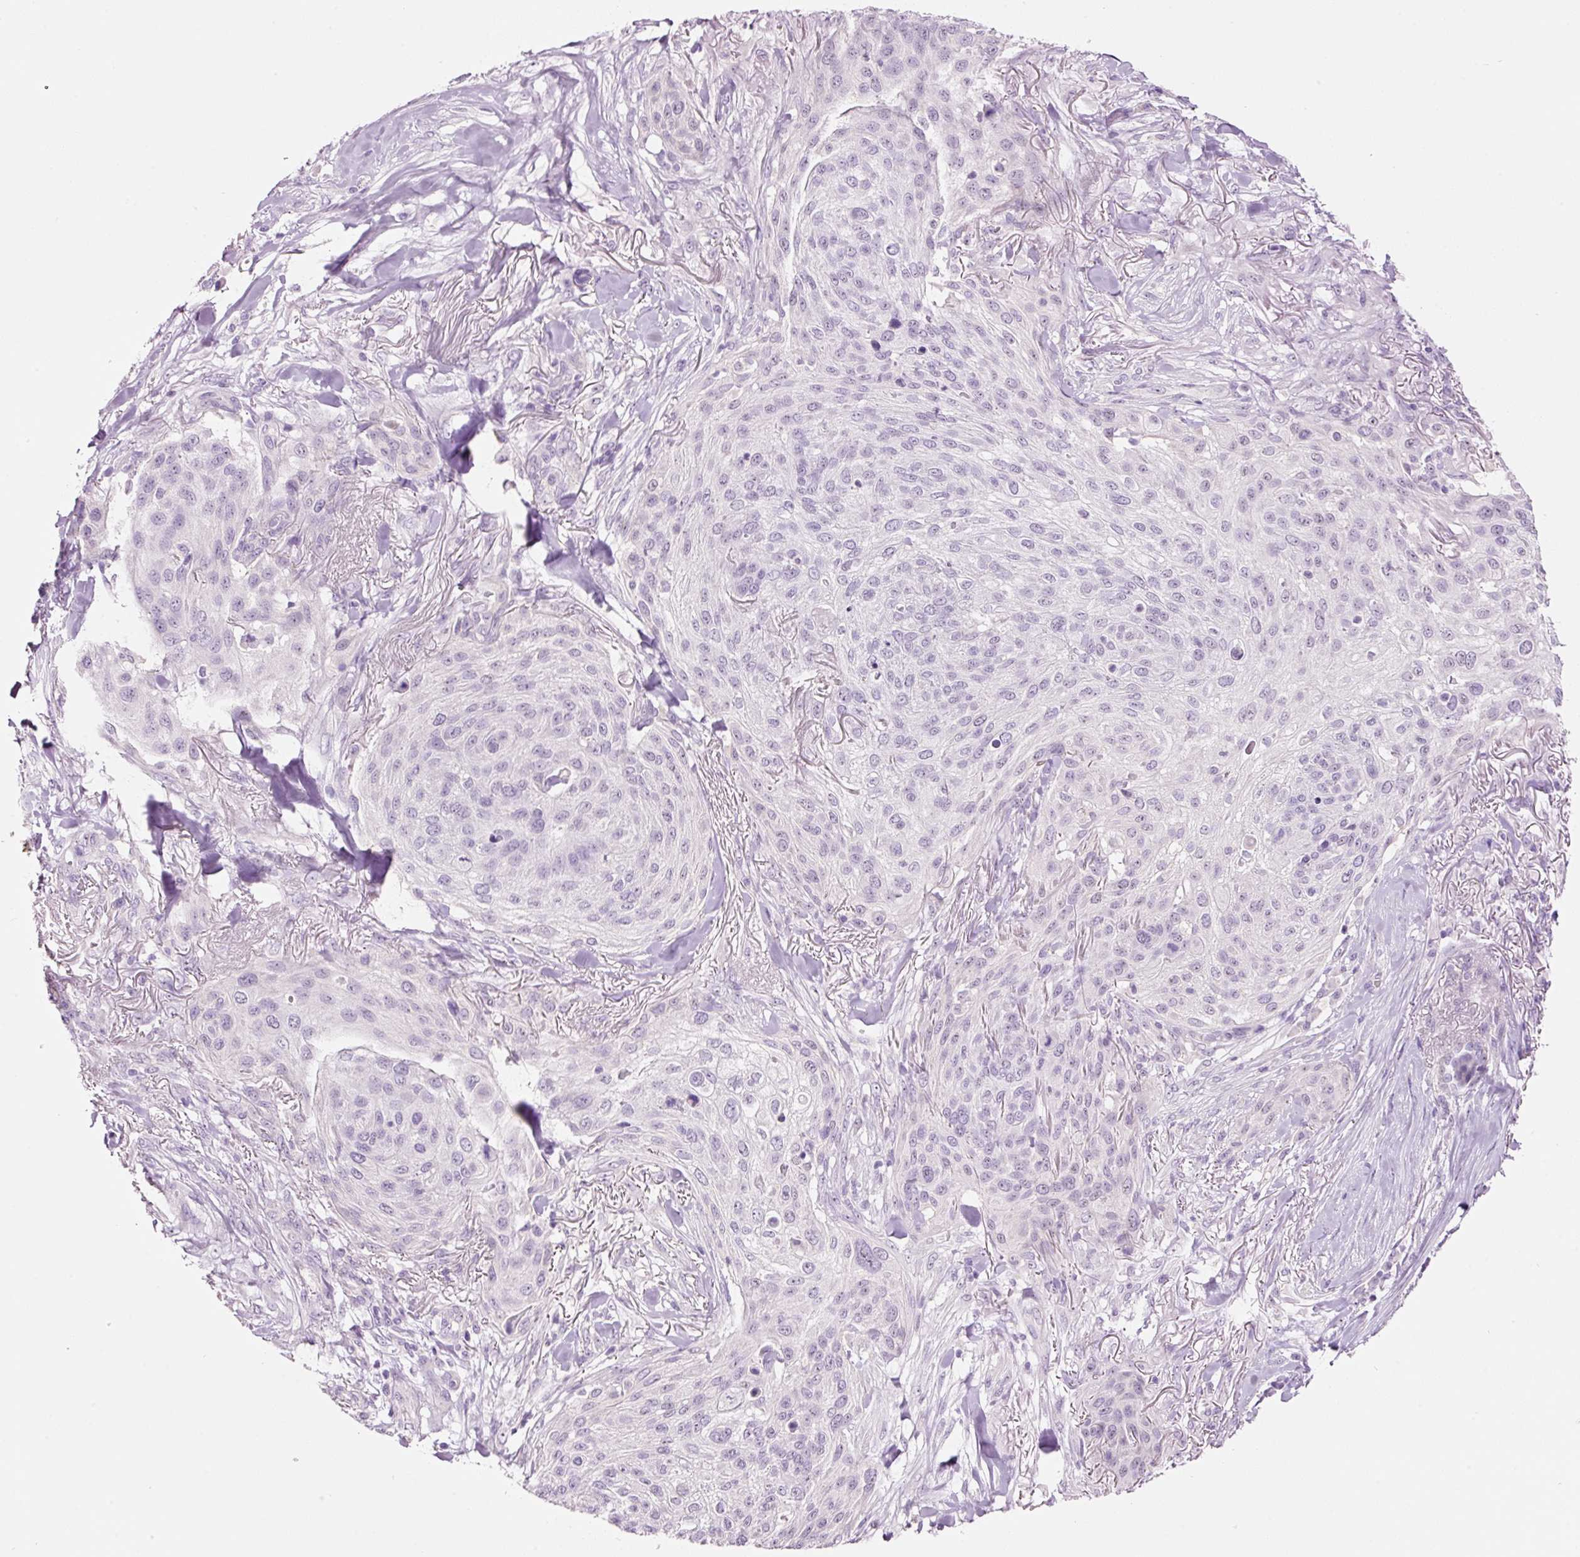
{"staining": {"intensity": "negative", "quantity": "none", "location": "none"}, "tissue": "skin cancer", "cell_type": "Tumor cells", "image_type": "cancer", "snomed": [{"axis": "morphology", "description": "Squamous cell carcinoma, NOS"}, {"axis": "topography", "description": "Skin"}], "caption": "This is a photomicrograph of immunohistochemistry staining of skin cancer, which shows no staining in tumor cells.", "gene": "GCG", "patient": {"sex": "female", "age": 87}}